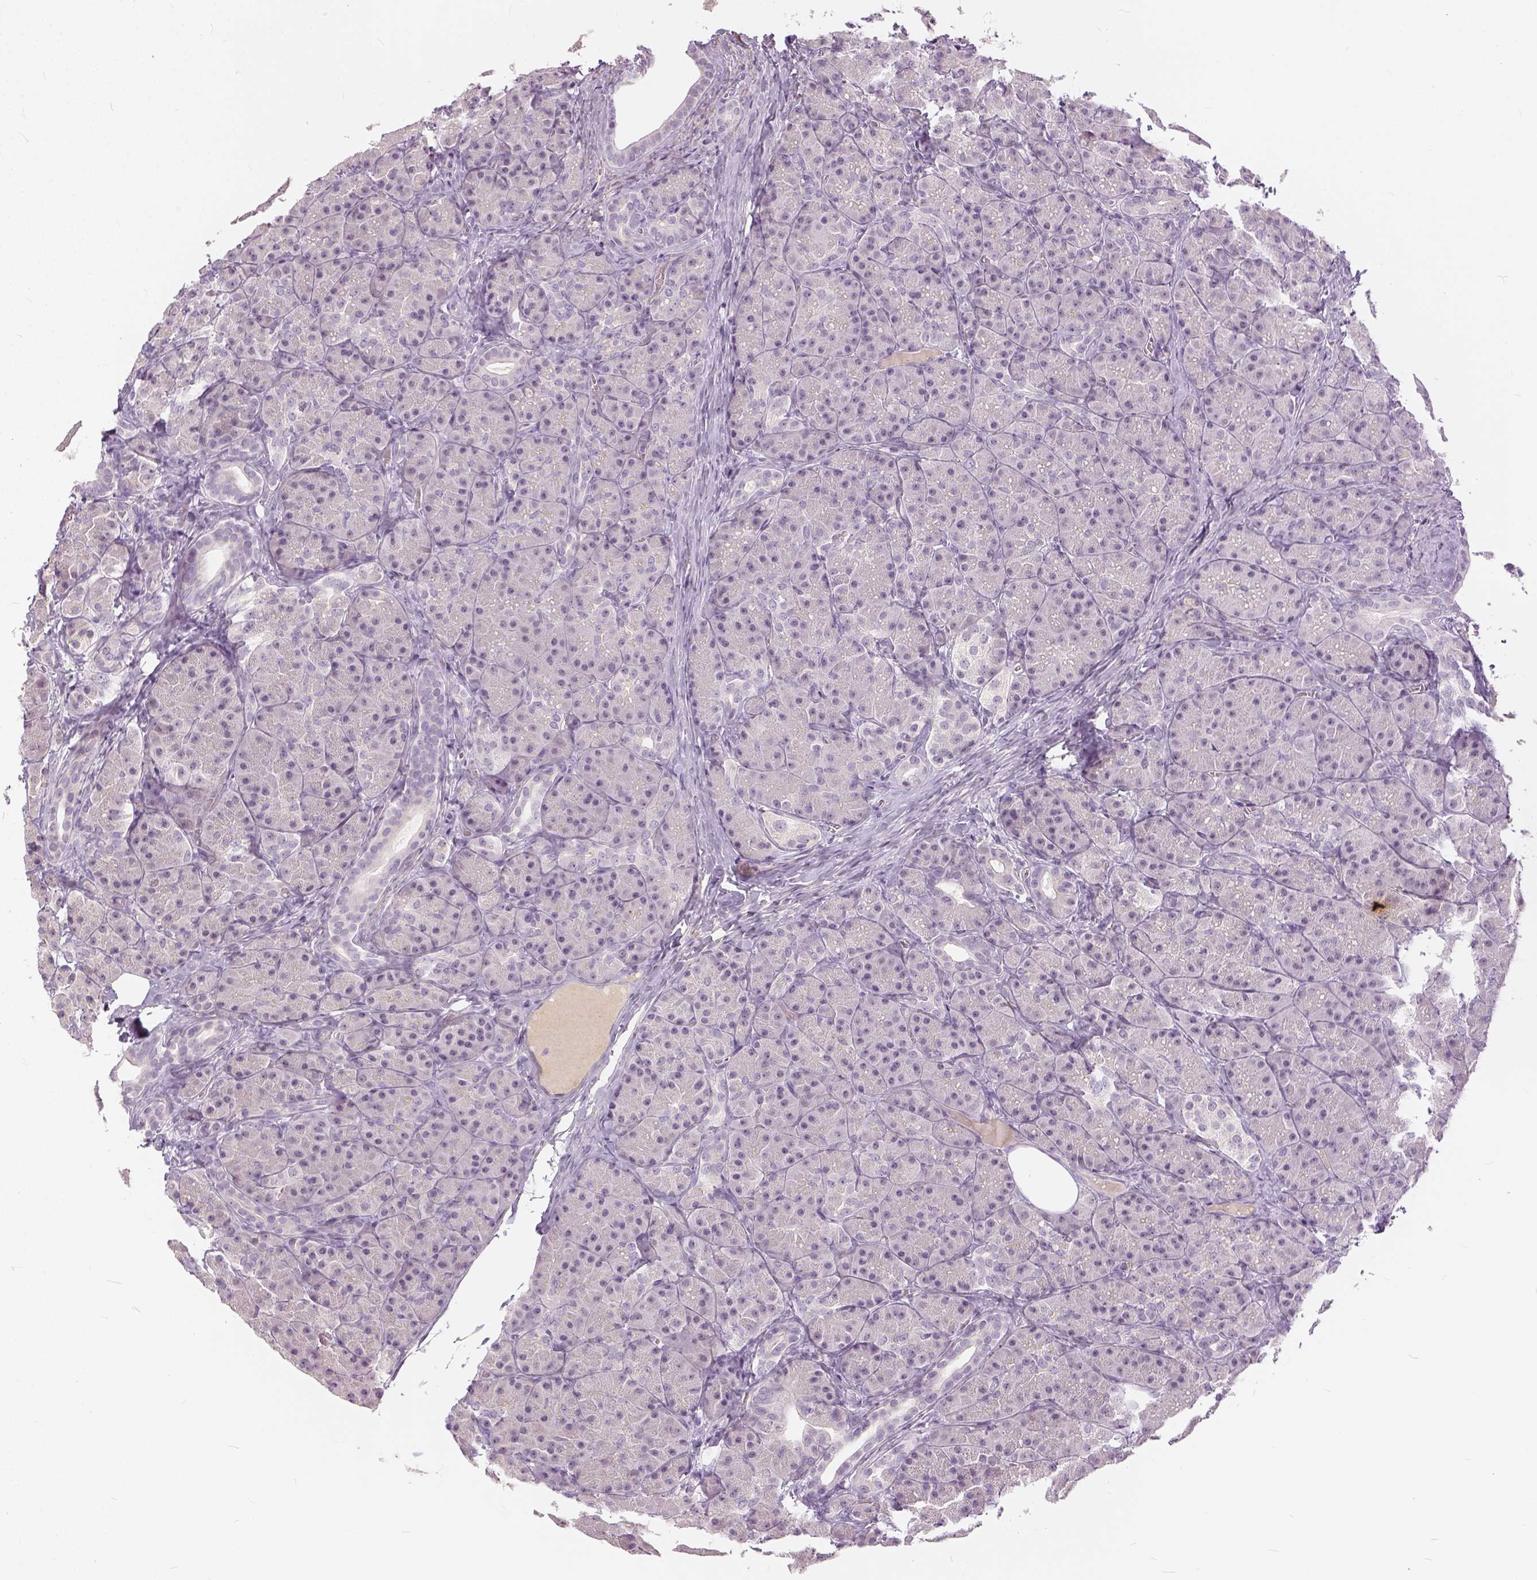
{"staining": {"intensity": "negative", "quantity": "none", "location": "none"}, "tissue": "pancreas", "cell_type": "Exocrine glandular cells", "image_type": "normal", "snomed": [{"axis": "morphology", "description": "Normal tissue, NOS"}, {"axis": "topography", "description": "Pancreas"}], "caption": "DAB (3,3'-diaminobenzidine) immunohistochemical staining of unremarkable pancreas demonstrates no significant positivity in exocrine glandular cells. The staining was performed using DAB to visualize the protein expression in brown, while the nuclei were stained in blue with hematoxylin (Magnification: 20x).", "gene": "ANO2", "patient": {"sex": "male", "age": 57}}